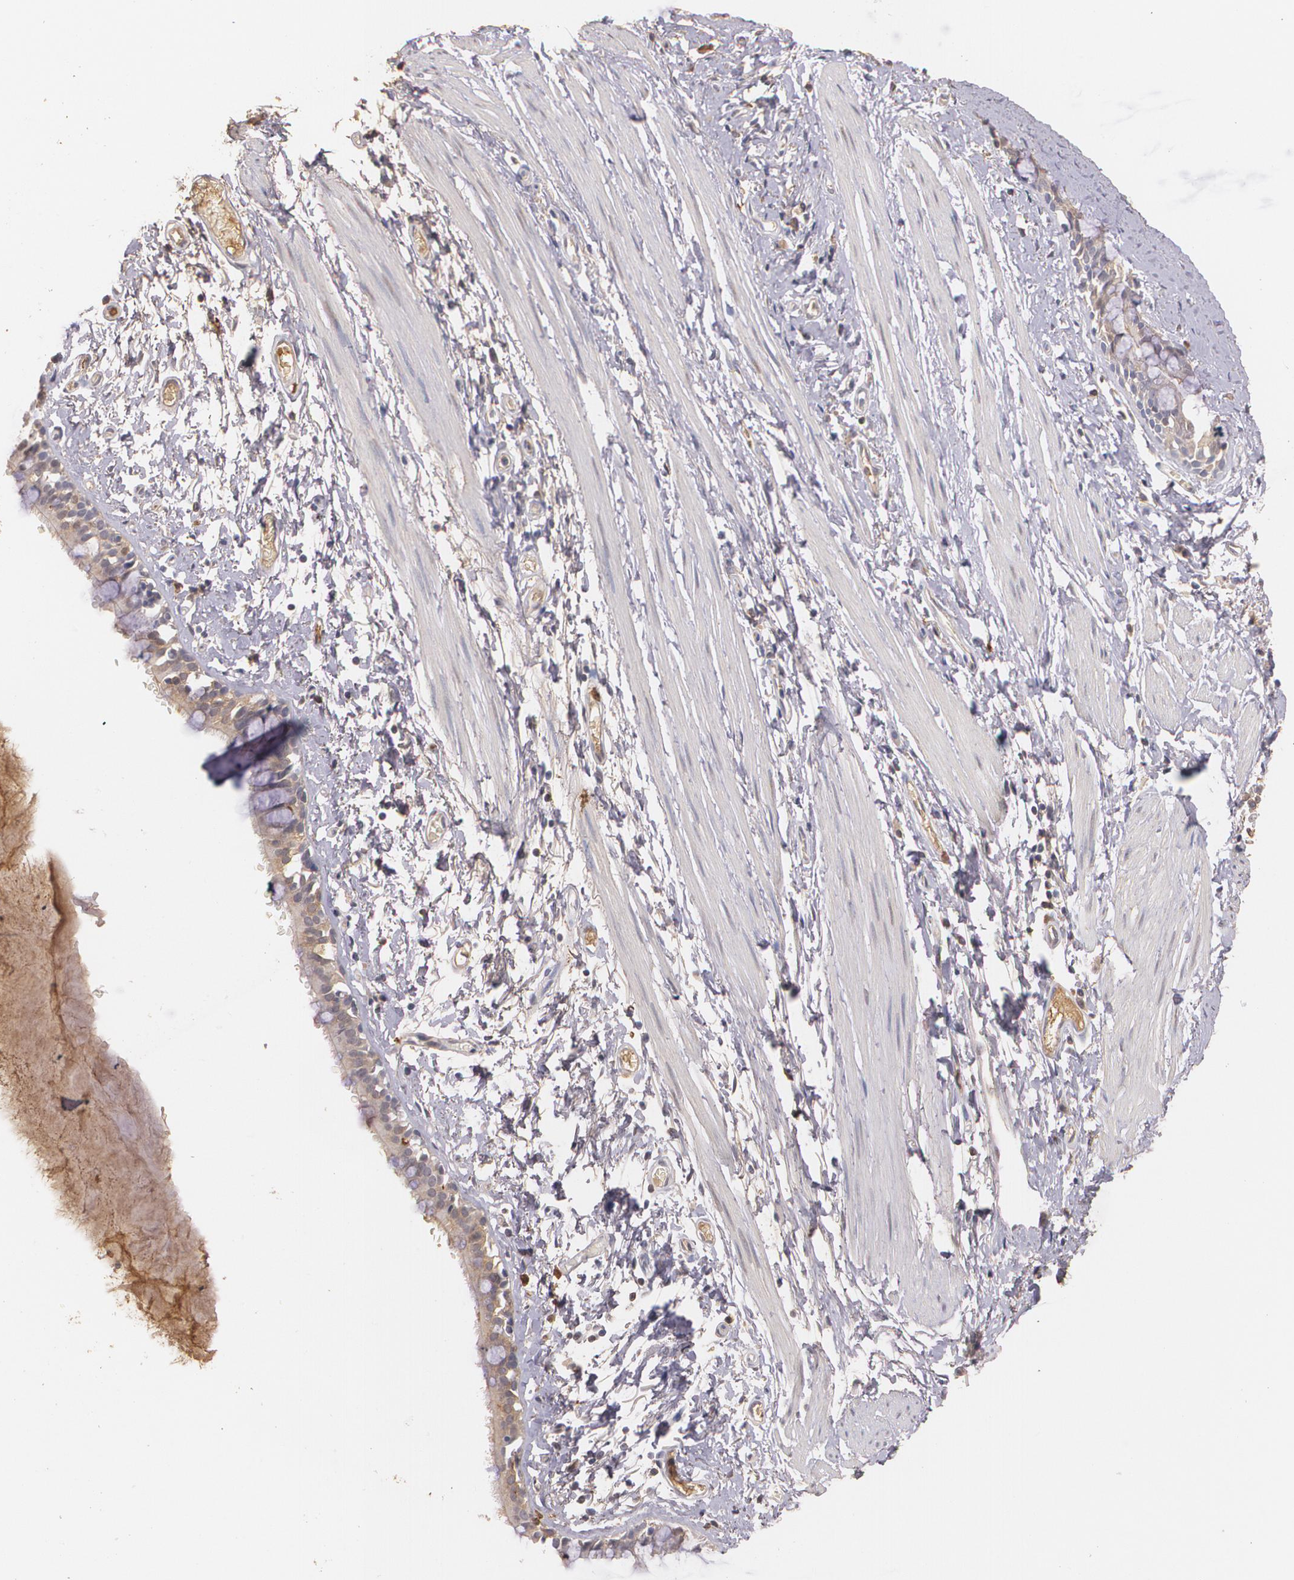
{"staining": {"intensity": "weak", "quantity": ">75%", "location": "cytoplasmic/membranous"}, "tissue": "bronchus", "cell_type": "Respiratory epithelial cells", "image_type": "normal", "snomed": [{"axis": "morphology", "description": "Normal tissue, NOS"}, {"axis": "topography", "description": "Lymph node of abdomen"}, {"axis": "topography", "description": "Lymph node of pelvis"}], "caption": "The photomicrograph exhibits staining of unremarkable bronchus, revealing weak cytoplasmic/membranous protein staining (brown color) within respiratory epithelial cells.", "gene": "PTS", "patient": {"sex": "female", "age": 65}}